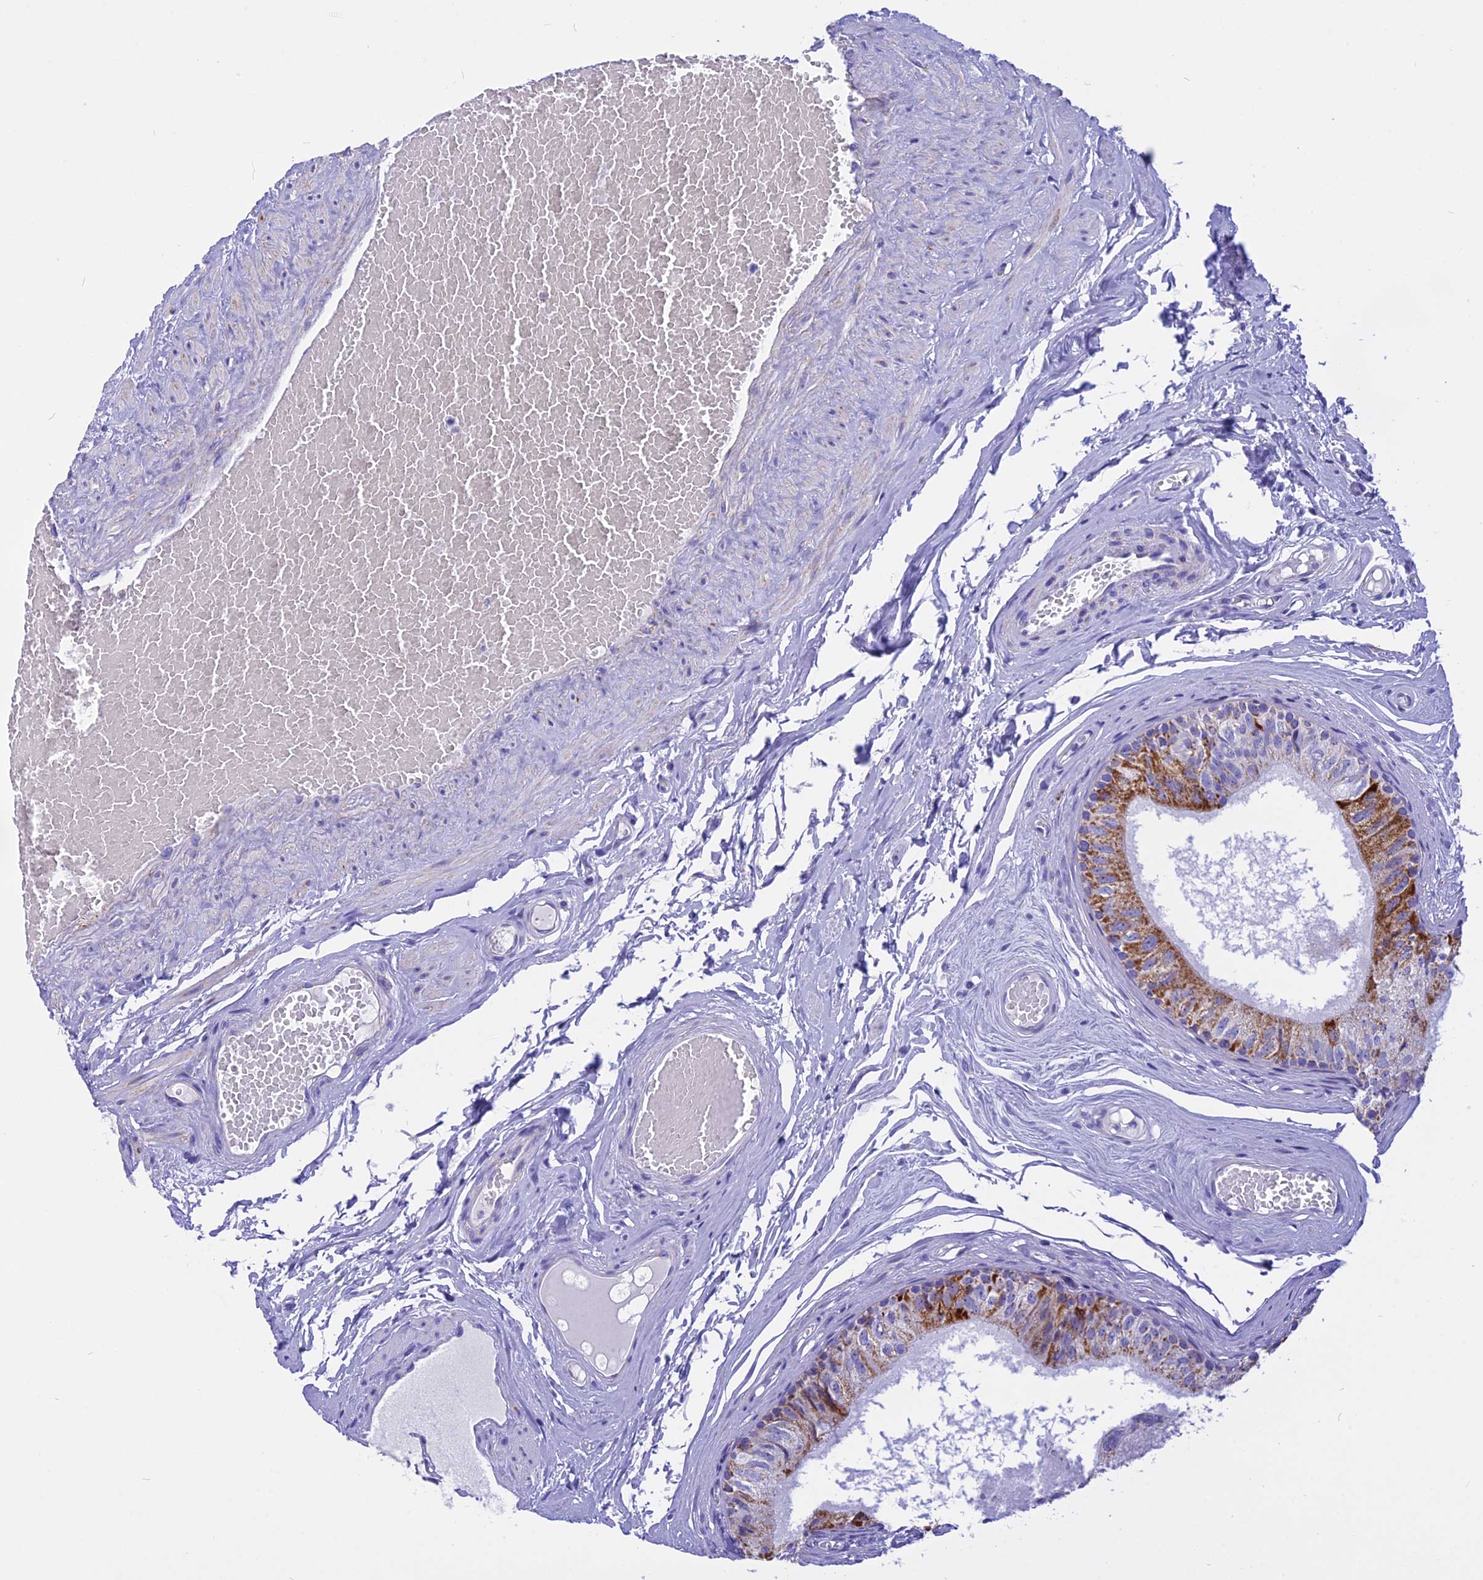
{"staining": {"intensity": "moderate", "quantity": "25%-75%", "location": "cytoplasmic/membranous"}, "tissue": "epididymis", "cell_type": "Glandular cells", "image_type": "normal", "snomed": [{"axis": "morphology", "description": "Normal tissue, NOS"}, {"axis": "topography", "description": "Epididymis"}], "caption": "Immunohistochemistry (IHC) (DAB) staining of normal human epididymis shows moderate cytoplasmic/membranous protein positivity in approximately 25%-75% of glandular cells. The protein is shown in brown color, while the nuclei are stained blue.", "gene": "VDAC2", "patient": {"sex": "male", "age": 79}}